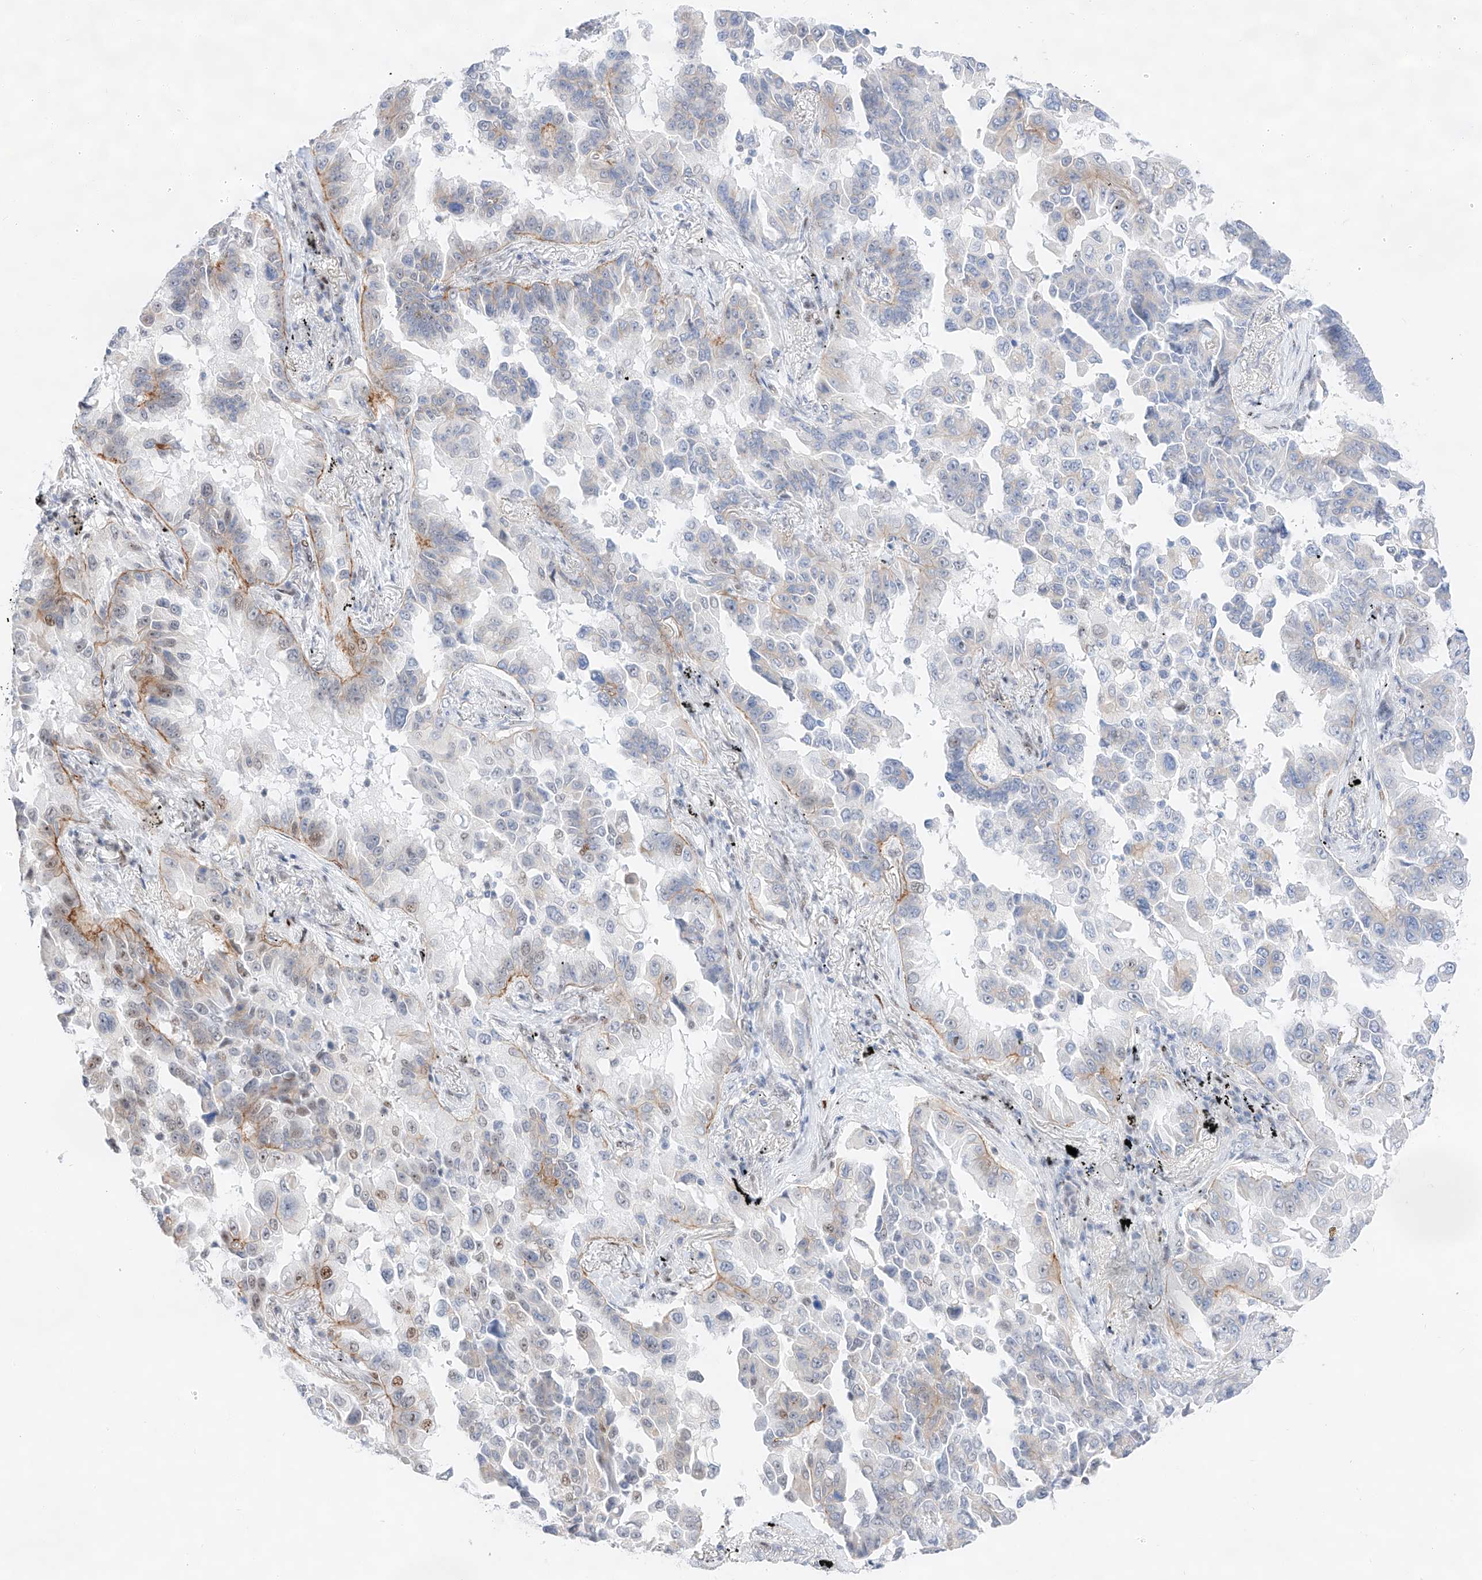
{"staining": {"intensity": "moderate", "quantity": "<25%", "location": "cytoplasmic/membranous,nuclear"}, "tissue": "lung cancer", "cell_type": "Tumor cells", "image_type": "cancer", "snomed": [{"axis": "morphology", "description": "Adenocarcinoma, NOS"}, {"axis": "topography", "description": "Lung"}], "caption": "Approximately <25% of tumor cells in human adenocarcinoma (lung) demonstrate moderate cytoplasmic/membranous and nuclear protein positivity as visualized by brown immunohistochemical staining.", "gene": "NT5C3B", "patient": {"sex": "female", "age": 67}}